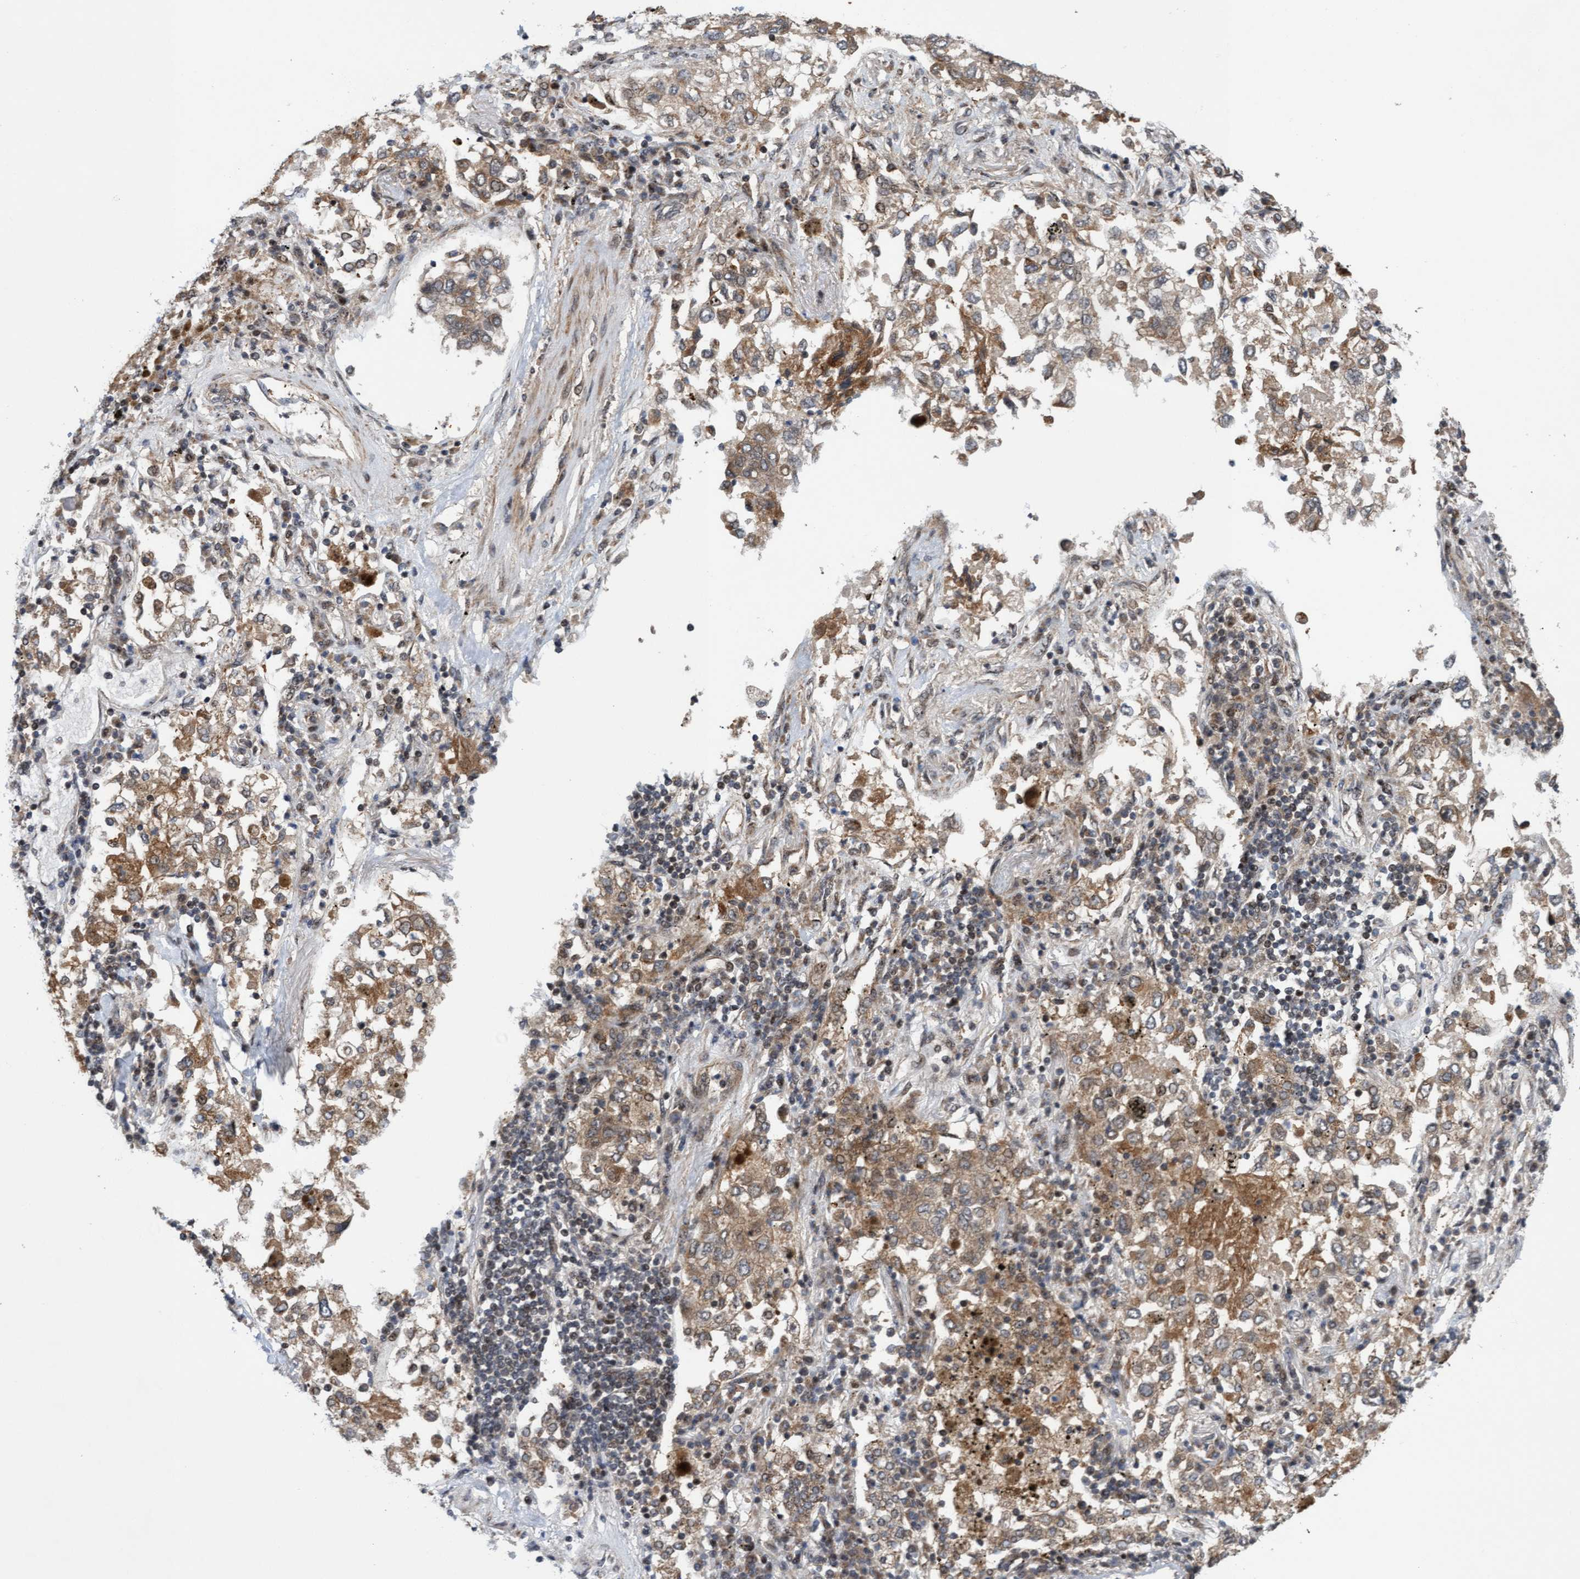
{"staining": {"intensity": "weak", "quantity": ">75%", "location": "cytoplasmic/membranous"}, "tissue": "lung cancer", "cell_type": "Tumor cells", "image_type": "cancer", "snomed": [{"axis": "morphology", "description": "Inflammation, NOS"}, {"axis": "morphology", "description": "Adenocarcinoma, NOS"}, {"axis": "topography", "description": "Lung"}], "caption": "Brown immunohistochemical staining in lung adenocarcinoma displays weak cytoplasmic/membranous positivity in about >75% of tumor cells. Ihc stains the protein of interest in brown and the nuclei are stained blue.", "gene": "ITFG1", "patient": {"sex": "male", "age": 63}}